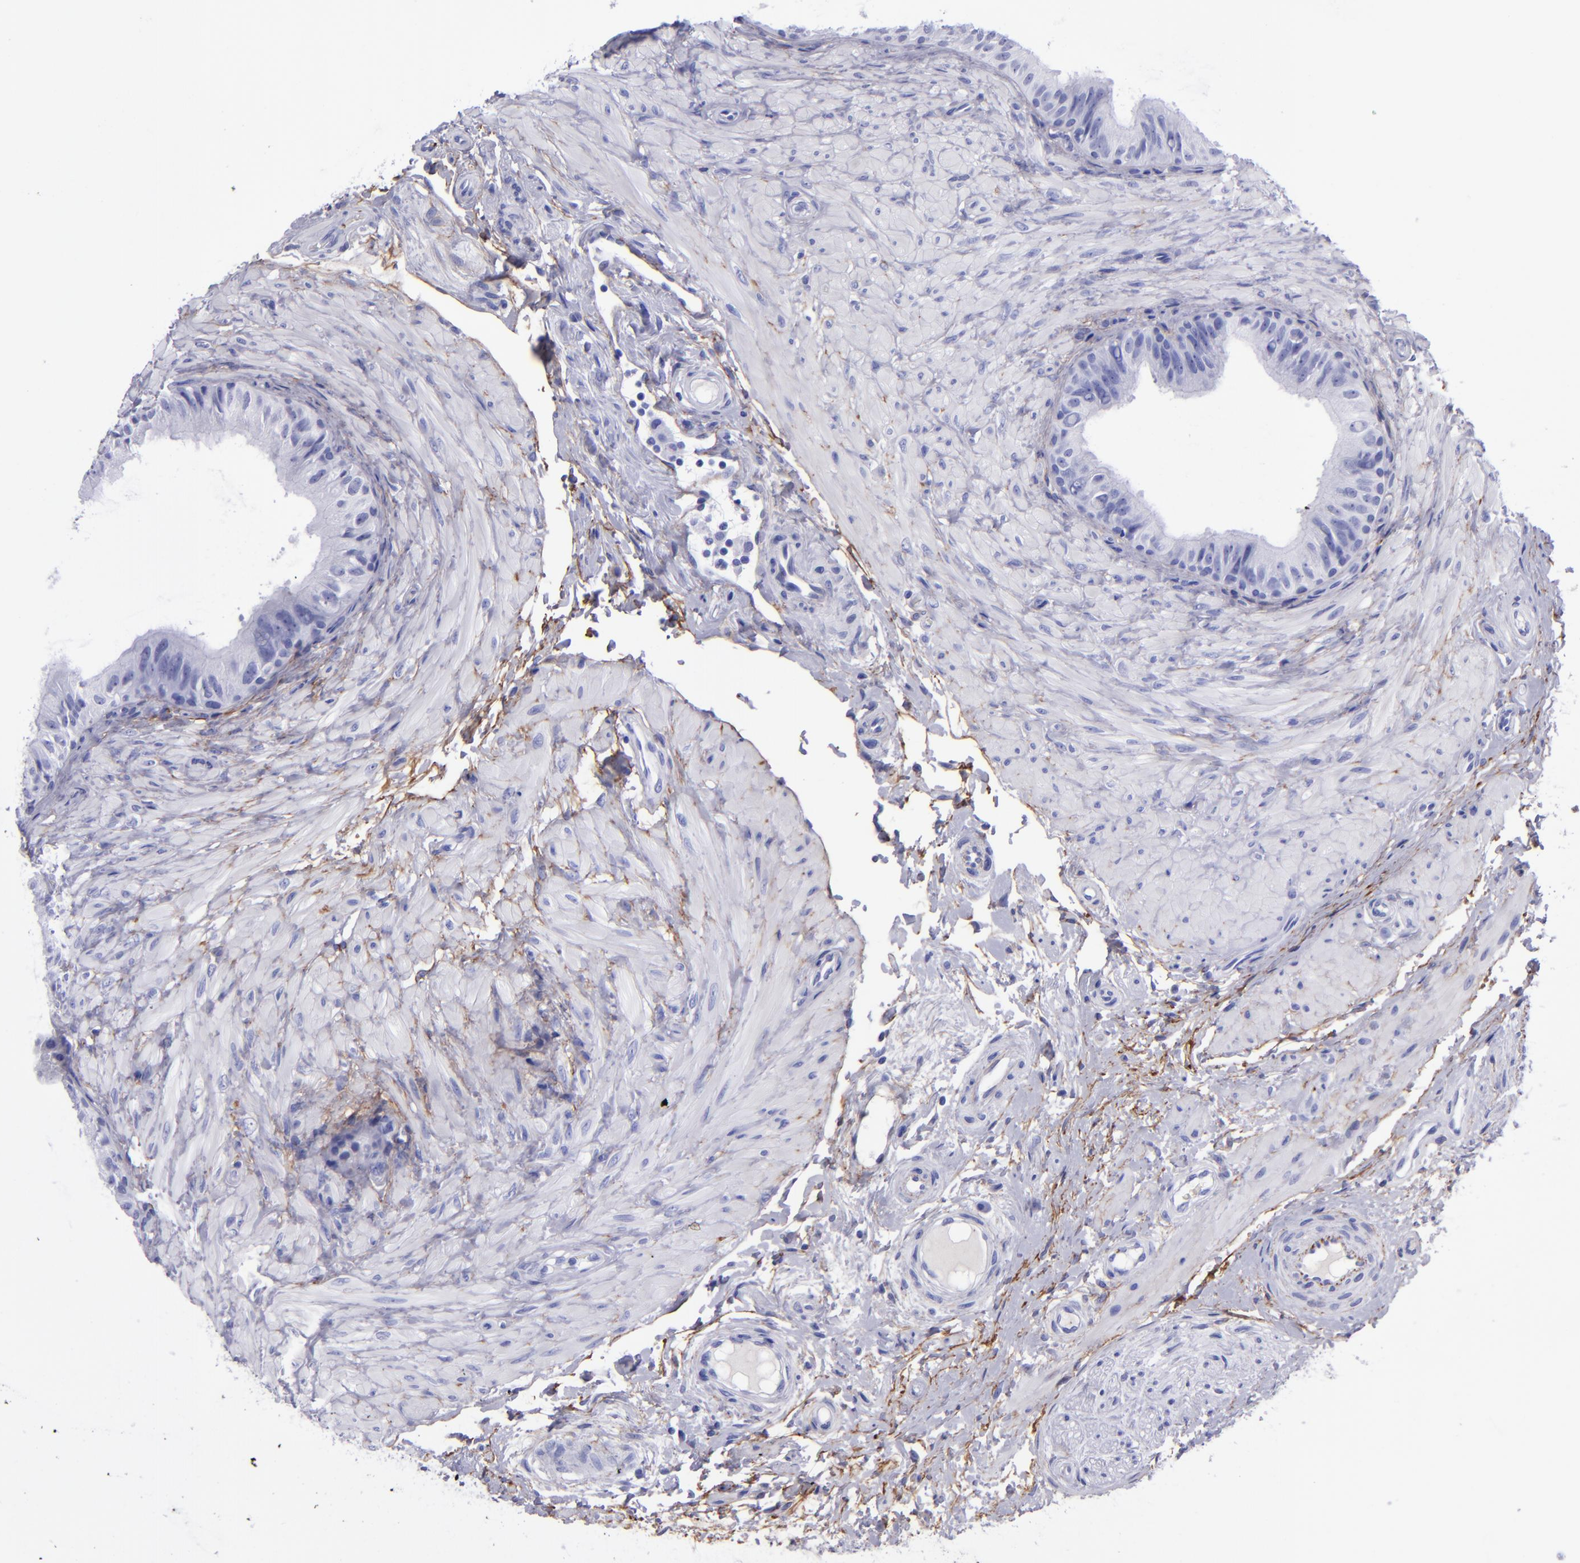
{"staining": {"intensity": "negative", "quantity": "none", "location": "none"}, "tissue": "epididymis", "cell_type": "Glandular cells", "image_type": "normal", "snomed": [{"axis": "morphology", "description": "Normal tissue, NOS"}, {"axis": "topography", "description": "Epididymis"}], "caption": "Immunohistochemical staining of benign human epididymis exhibits no significant positivity in glandular cells.", "gene": "EFCAB13", "patient": {"sex": "male", "age": 68}}